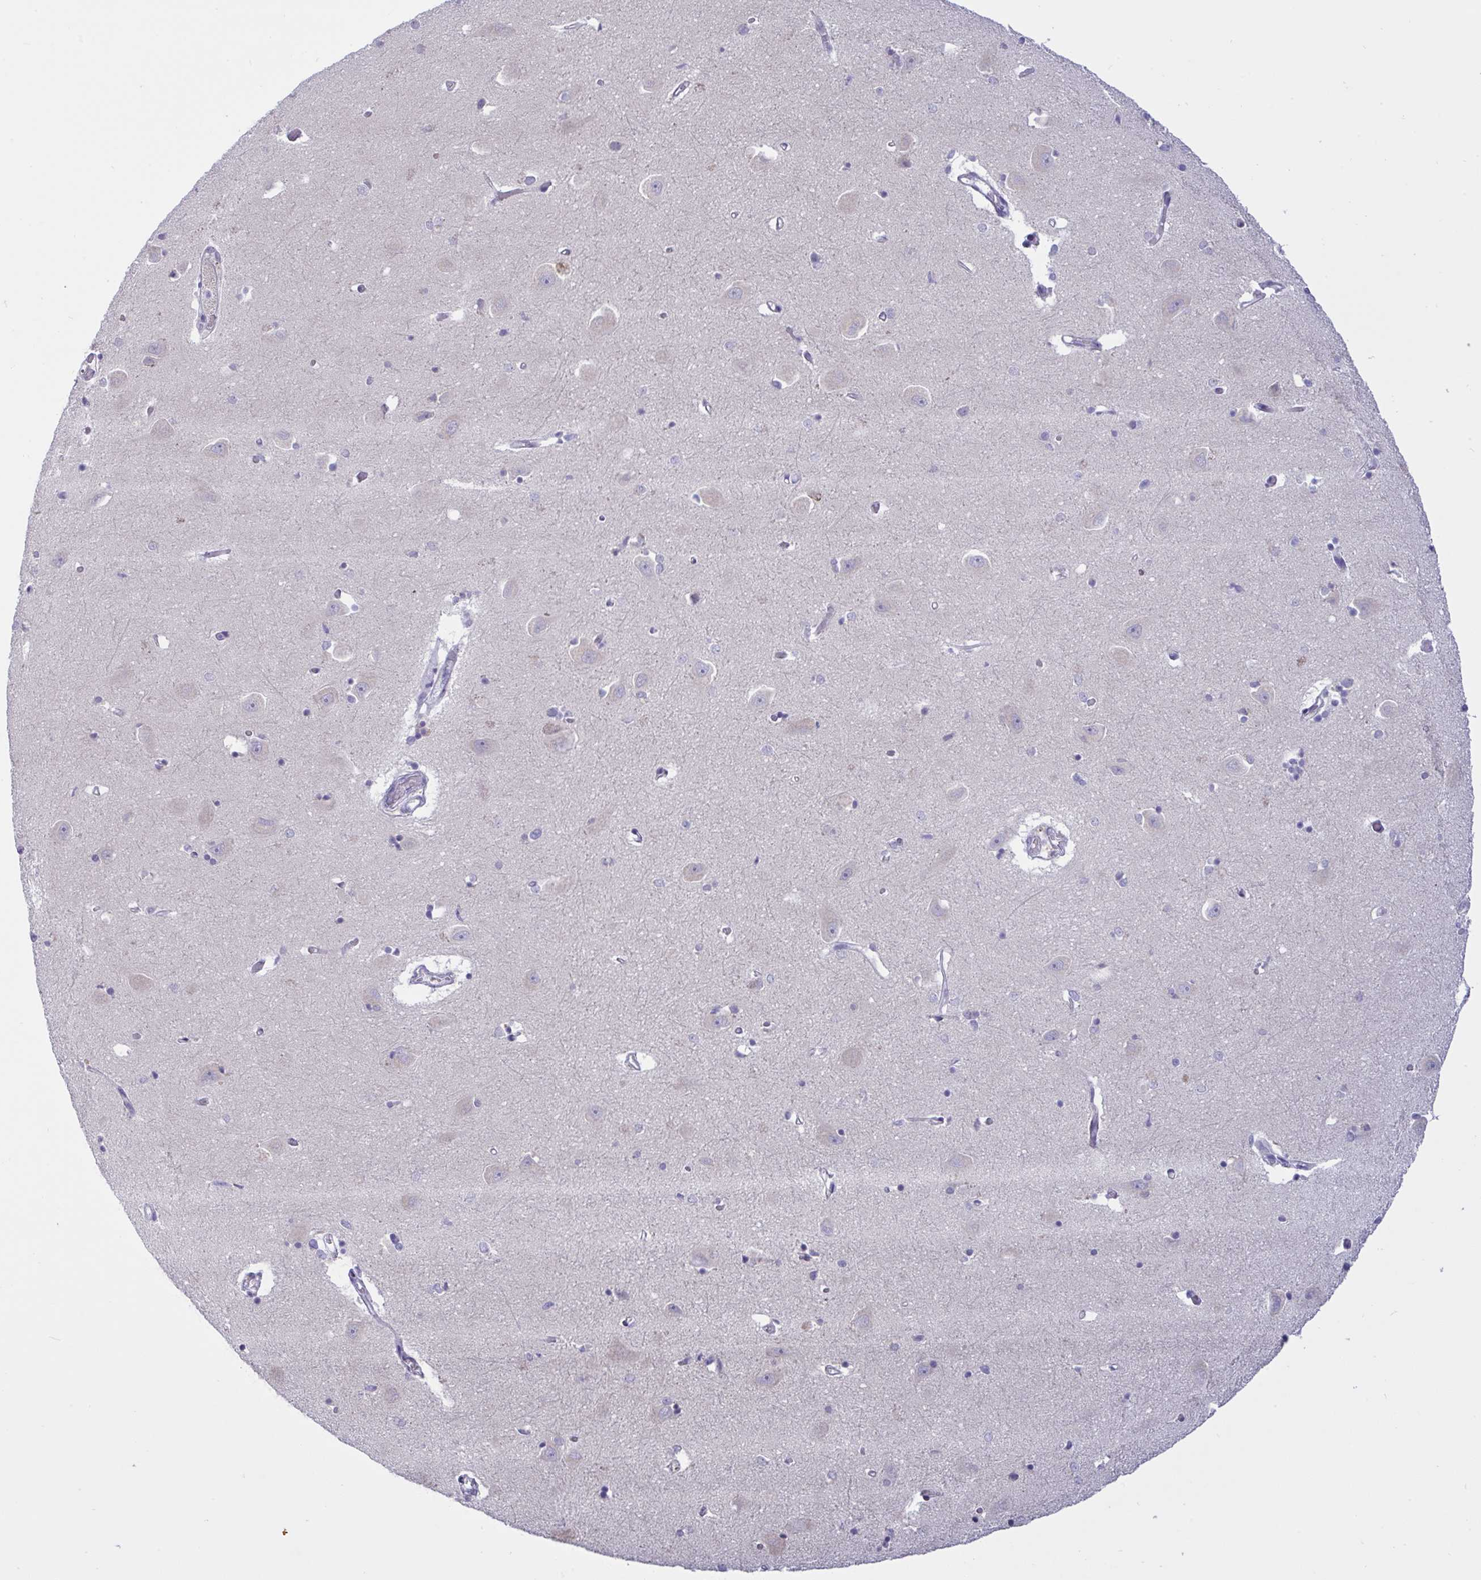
{"staining": {"intensity": "negative", "quantity": "none", "location": "none"}, "tissue": "caudate", "cell_type": "Glial cells", "image_type": "normal", "snomed": [{"axis": "morphology", "description": "Normal tissue, NOS"}, {"axis": "topography", "description": "Lateral ventricle wall"}, {"axis": "topography", "description": "Hippocampus"}], "caption": "Immunohistochemical staining of normal human caudate exhibits no significant positivity in glial cells.", "gene": "TMEM41A", "patient": {"sex": "female", "age": 63}}